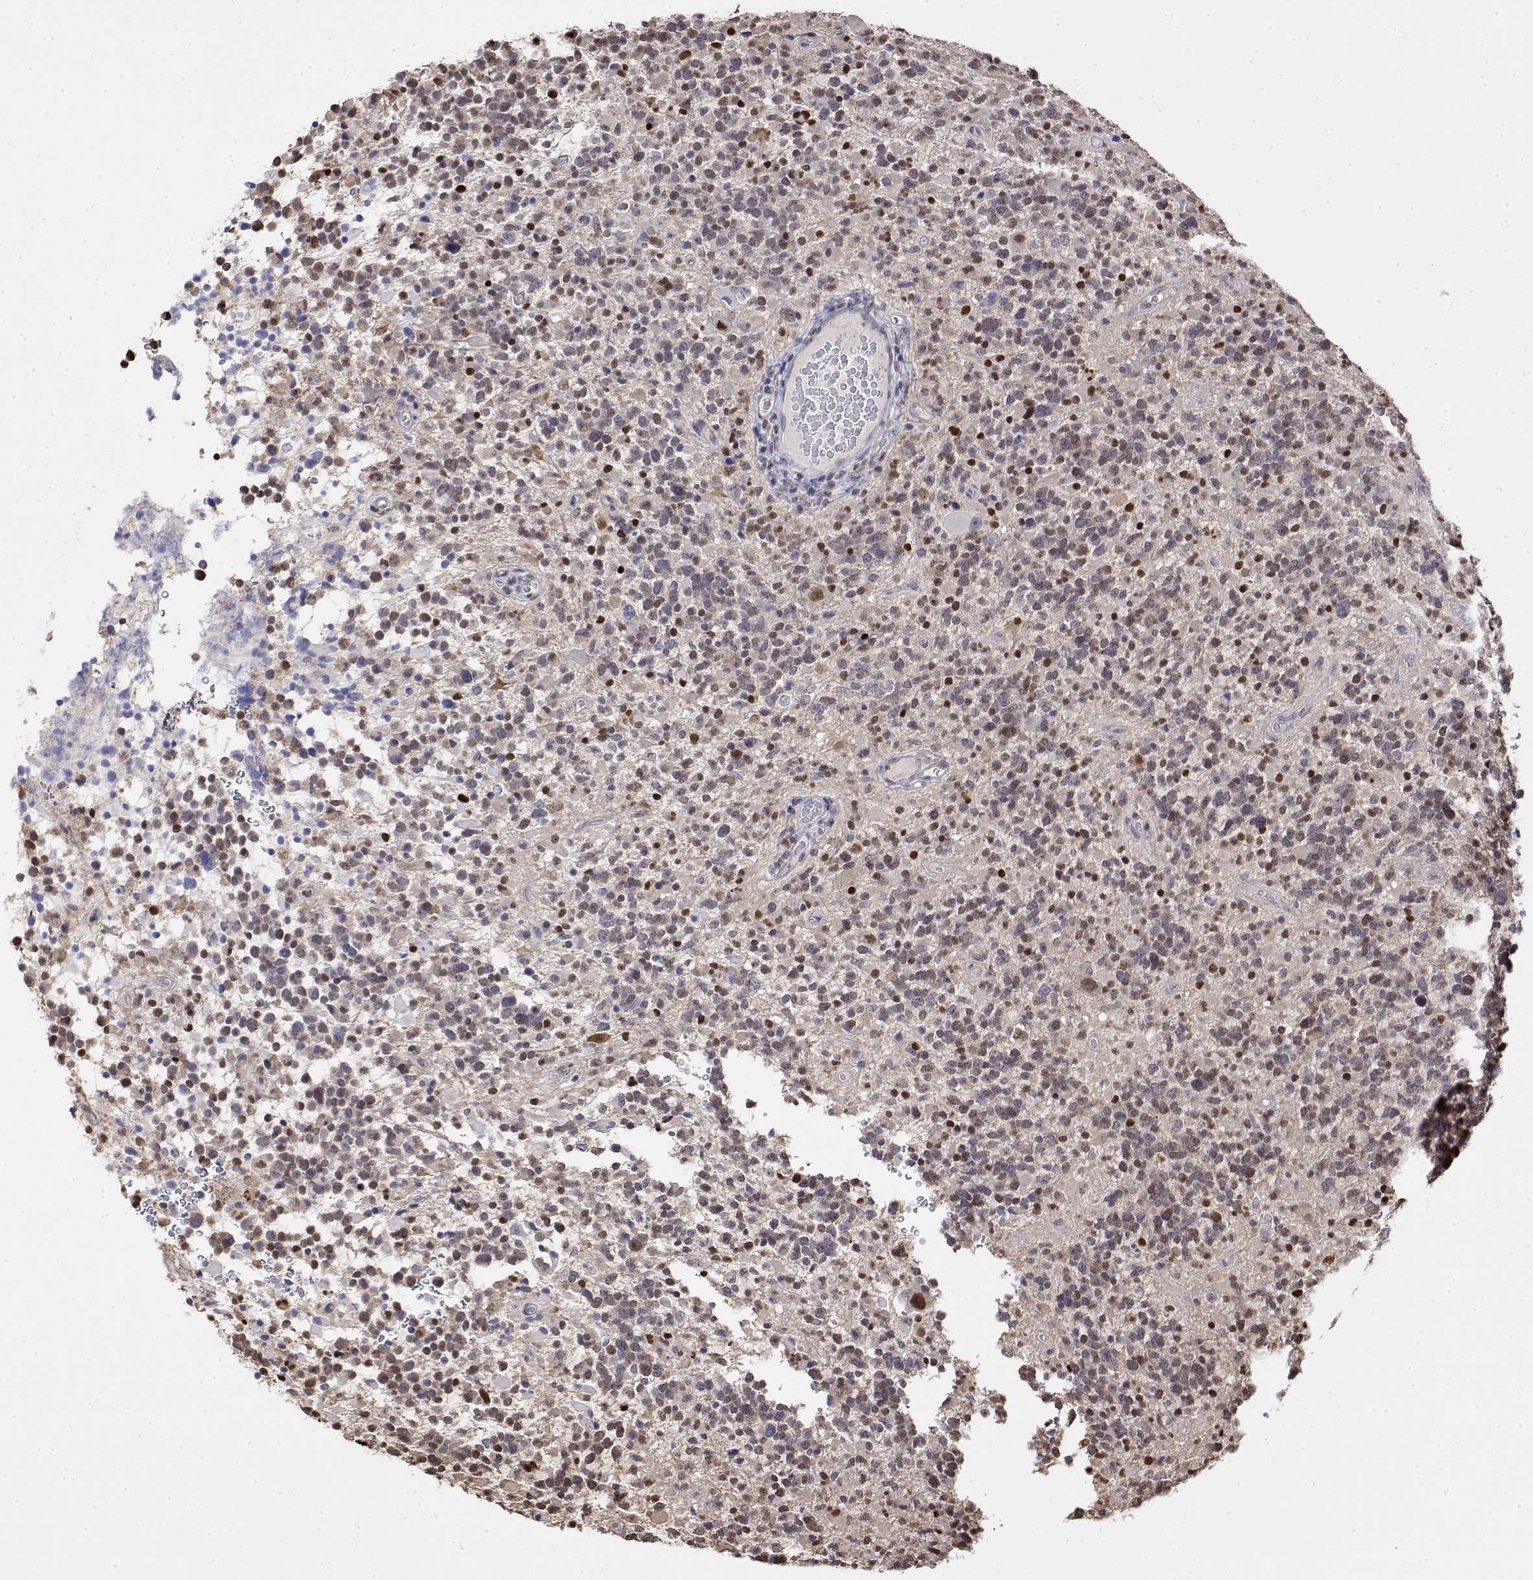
{"staining": {"intensity": "moderate", "quantity": "<25%", "location": "nuclear"}, "tissue": "glioma", "cell_type": "Tumor cells", "image_type": "cancer", "snomed": [{"axis": "morphology", "description": "Glioma, malignant, High grade"}, {"axis": "topography", "description": "Brain"}], "caption": "IHC (DAB (3,3'-diaminobenzidine)) staining of high-grade glioma (malignant) displays moderate nuclear protein expression in about <25% of tumor cells. The protein is shown in brown color, while the nuclei are stained blue.", "gene": "TPI1", "patient": {"sex": "female", "age": 40}}